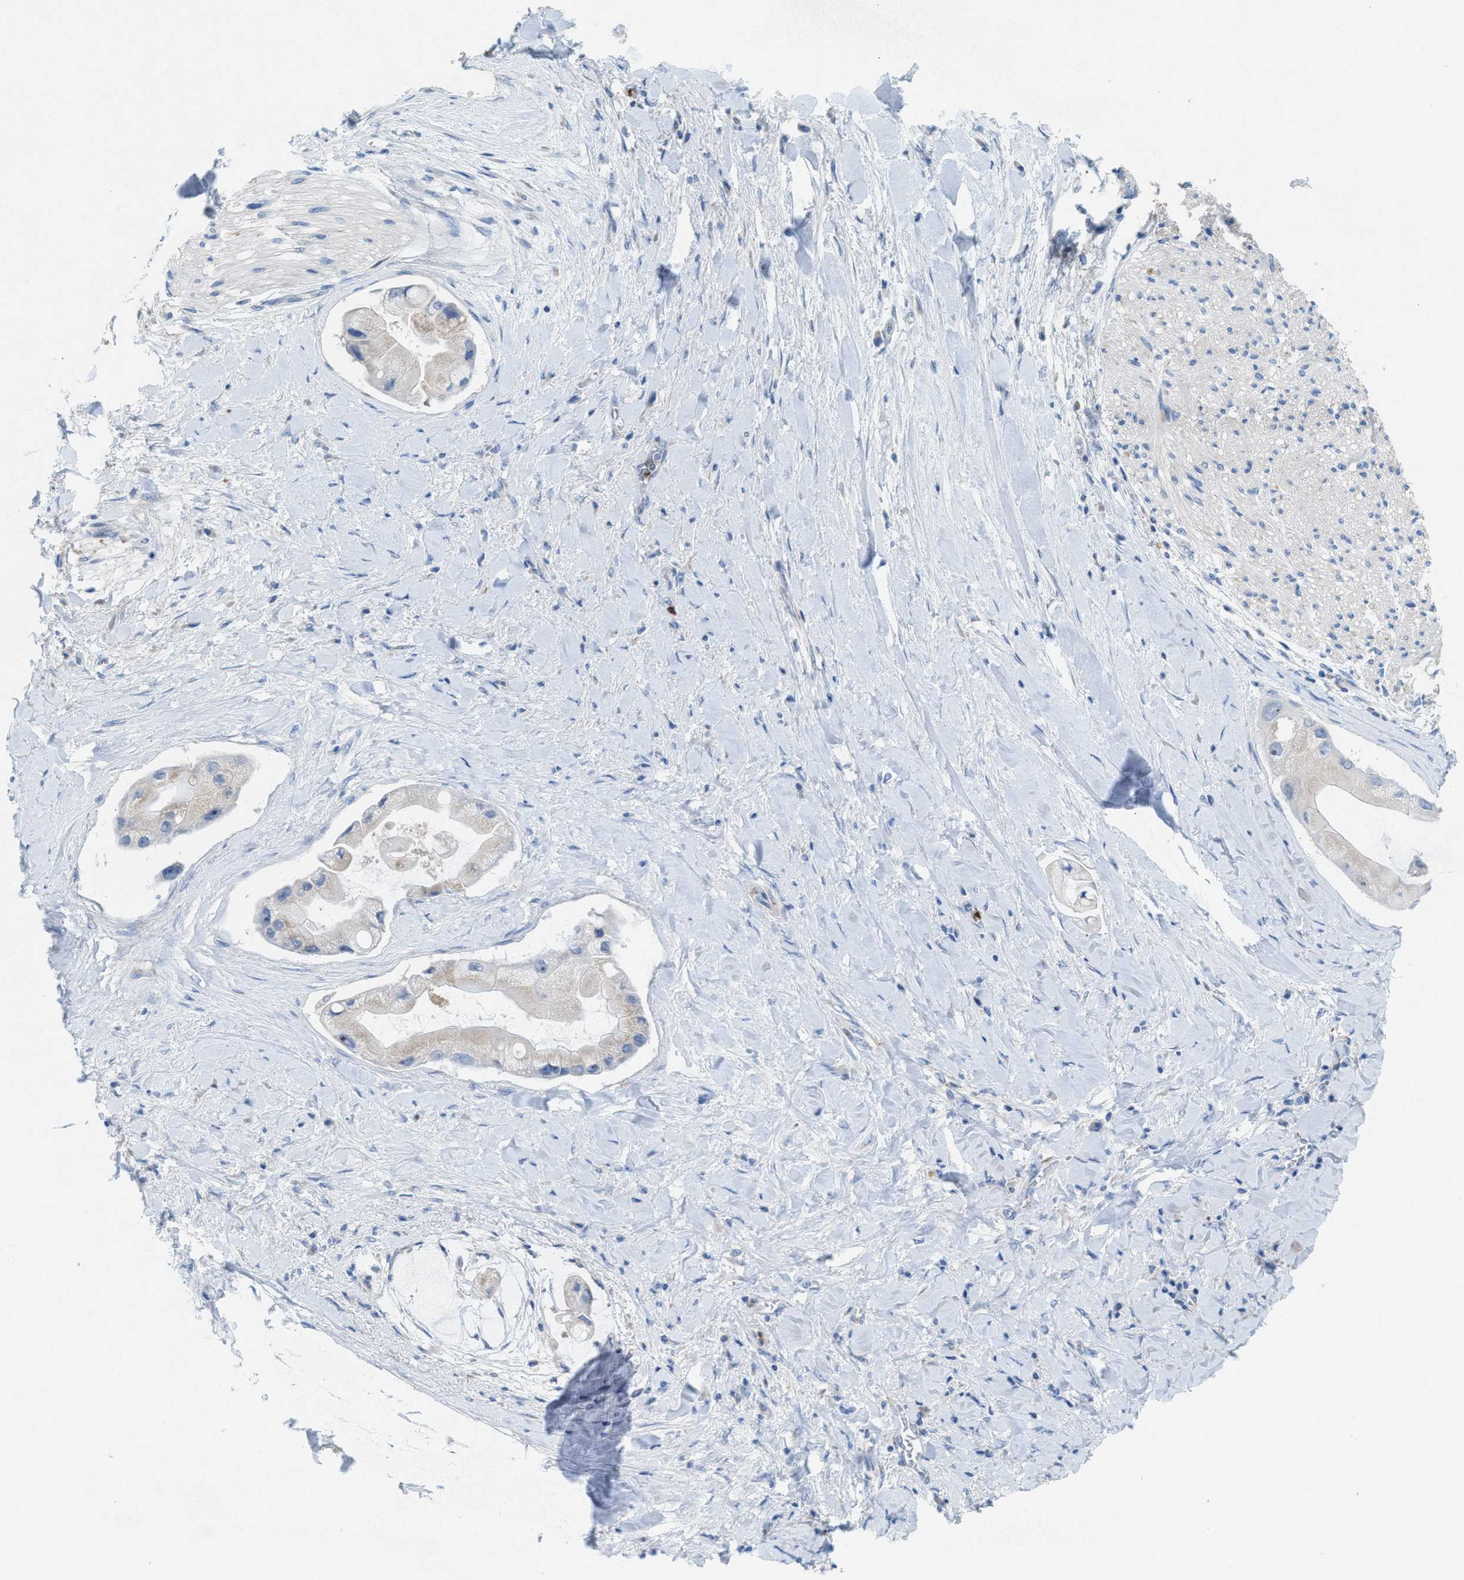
{"staining": {"intensity": "negative", "quantity": "none", "location": "none"}, "tissue": "liver cancer", "cell_type": "Tumor cells", "image_type": "cancer", "snomed": [{"axis": "morphology", "description": "Cholangiocarcinoma"}, {"axis": "topography", "description": "Liver"}], "caption": "Photomicrograph shows no significant protein staining in tumor cells of liver cancer (cholangiocarcinoma).", "gene": "CMTM1", "patient": {"sex": "male", "age": 50}}